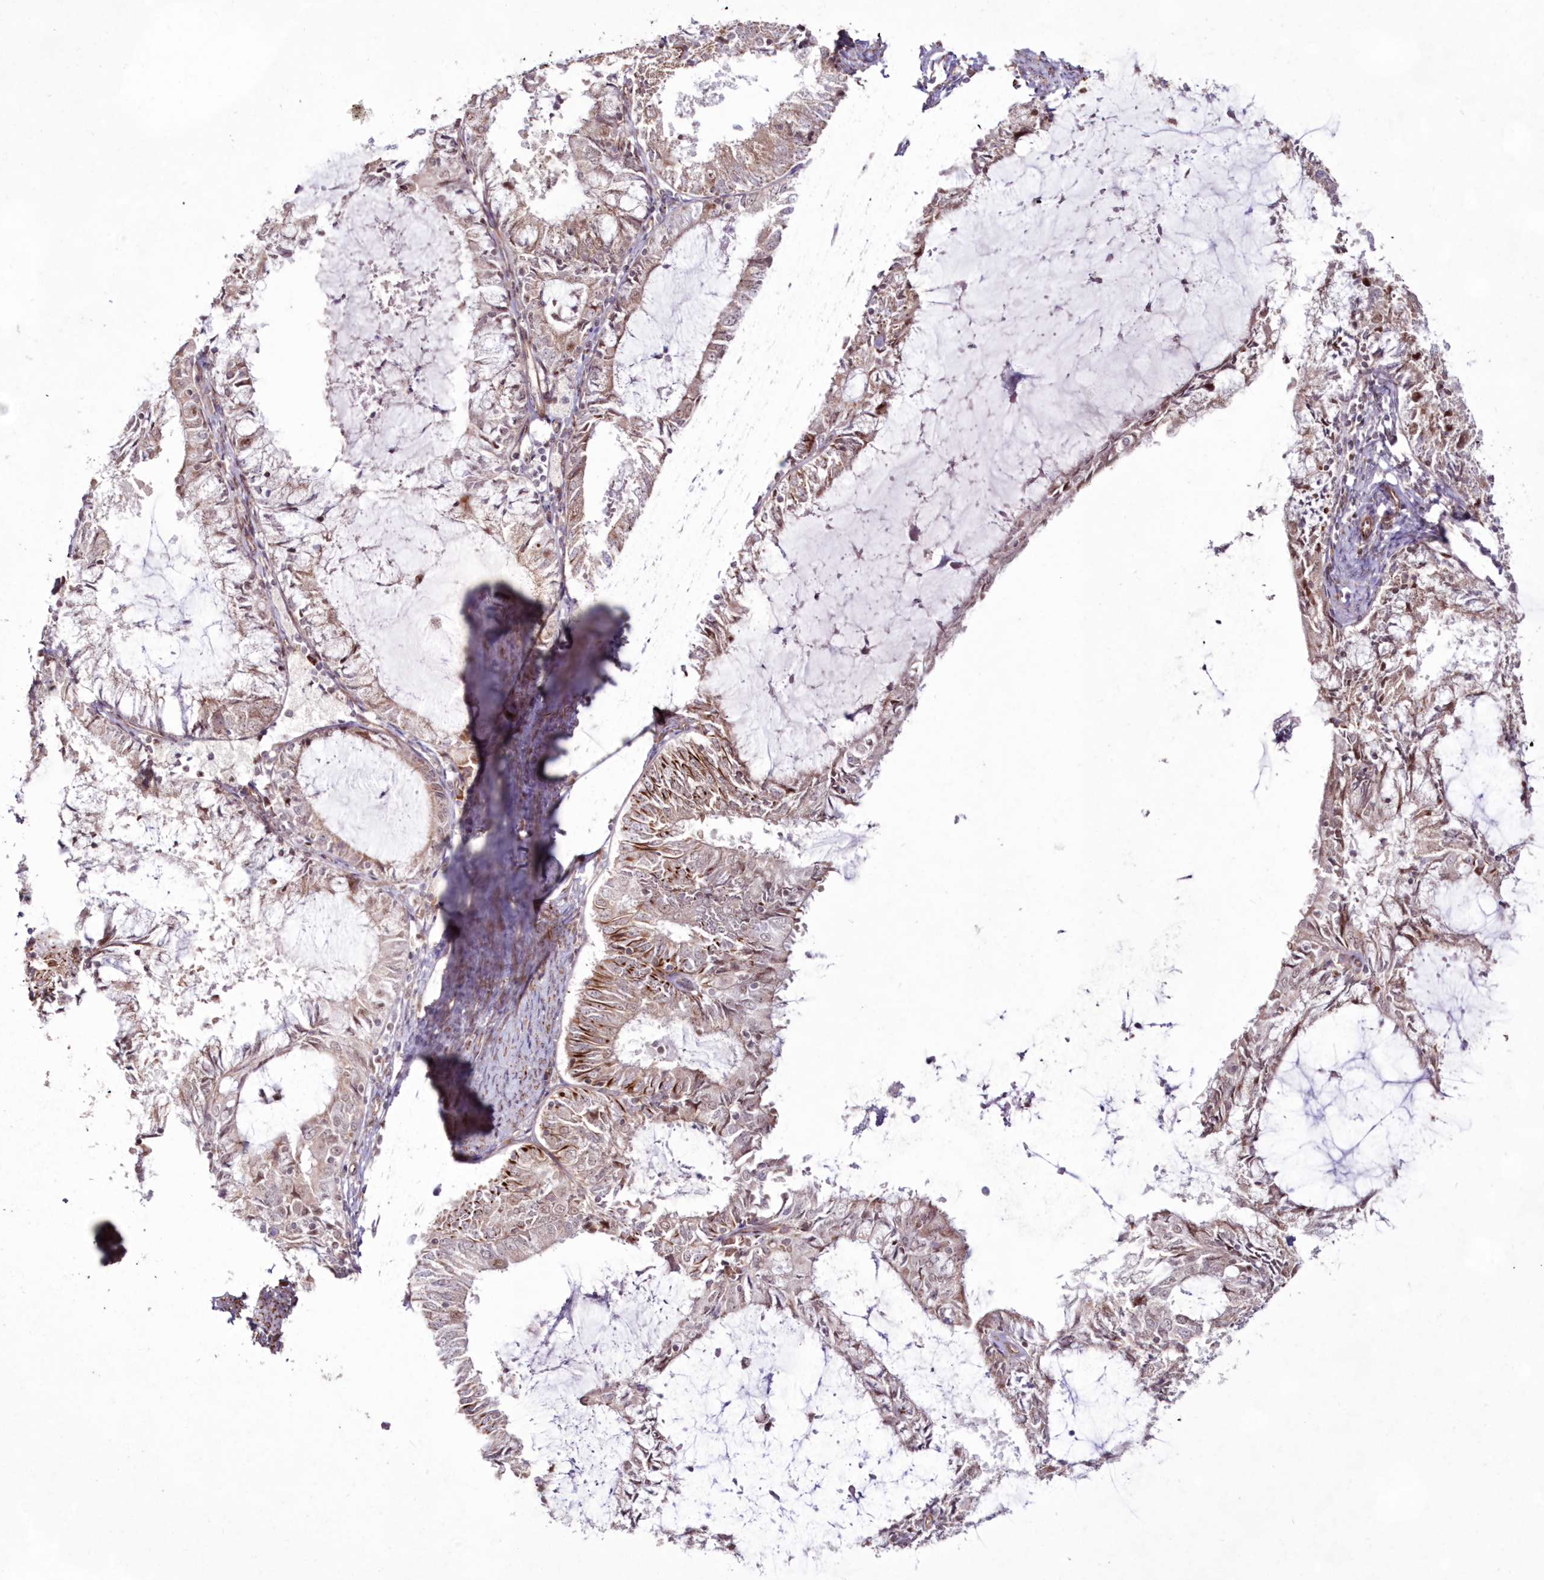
{"staining": {"intensity": "moderate", "quantity": "25%-75%", "location": "cytoplasmic/membranous"}, "tissue": "endometrial cancer", "cell_type": "Tumor cells", "image_type": "cancer", "snomed": [{"axis": "morphology", "description": "Adenocarcinoma, NOS"}, {"axis": "topography", "description": "Endometrium"}], "caption": "IHC micrograph of neoplastic tissue: human endometrial cancer (adenocarcinoma) stained using IHC displays medium levels of moderate protein expression localized specifically in the cytoplasmic/membranous of tumor cells, appearing as a cytoplasmic/membranous brown color.", "gene": "SNIP1", "patient": {"sex": "female", "age": 57}}